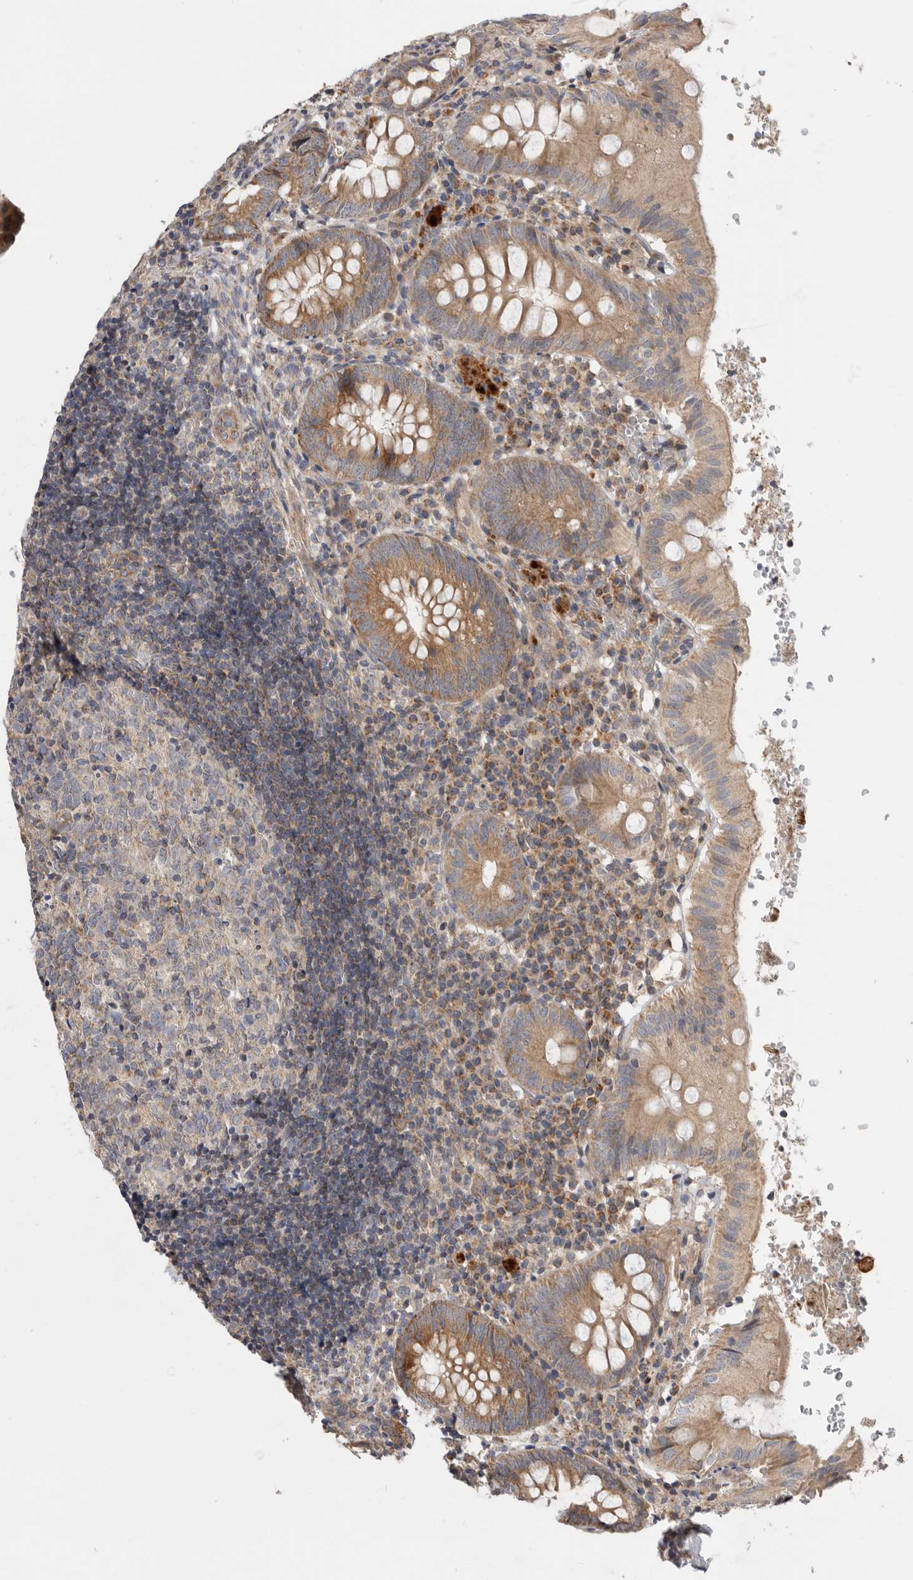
{"staining": {"intensity": "moderate", "quantity": ">75%", "location": "cytoplasmic/membranous"}, "tissue": "appendix", "cell_type": "Glandular cells", "image_type": "normal", "snomed": [{"axis": "morphology", "description": "Normal tissue, NOS"}, {"axis": "topography", "description": "Appendix"}], "caption": "IHC photomicrograph of normal human appendix stained for a protein (brown), which reveals medium levels of moderate cytoplasmic/membranous expression in approximately >75% of glandular cells.", "gene": "MTFR1L", "patient": {"sex": "male", "age": 8}}